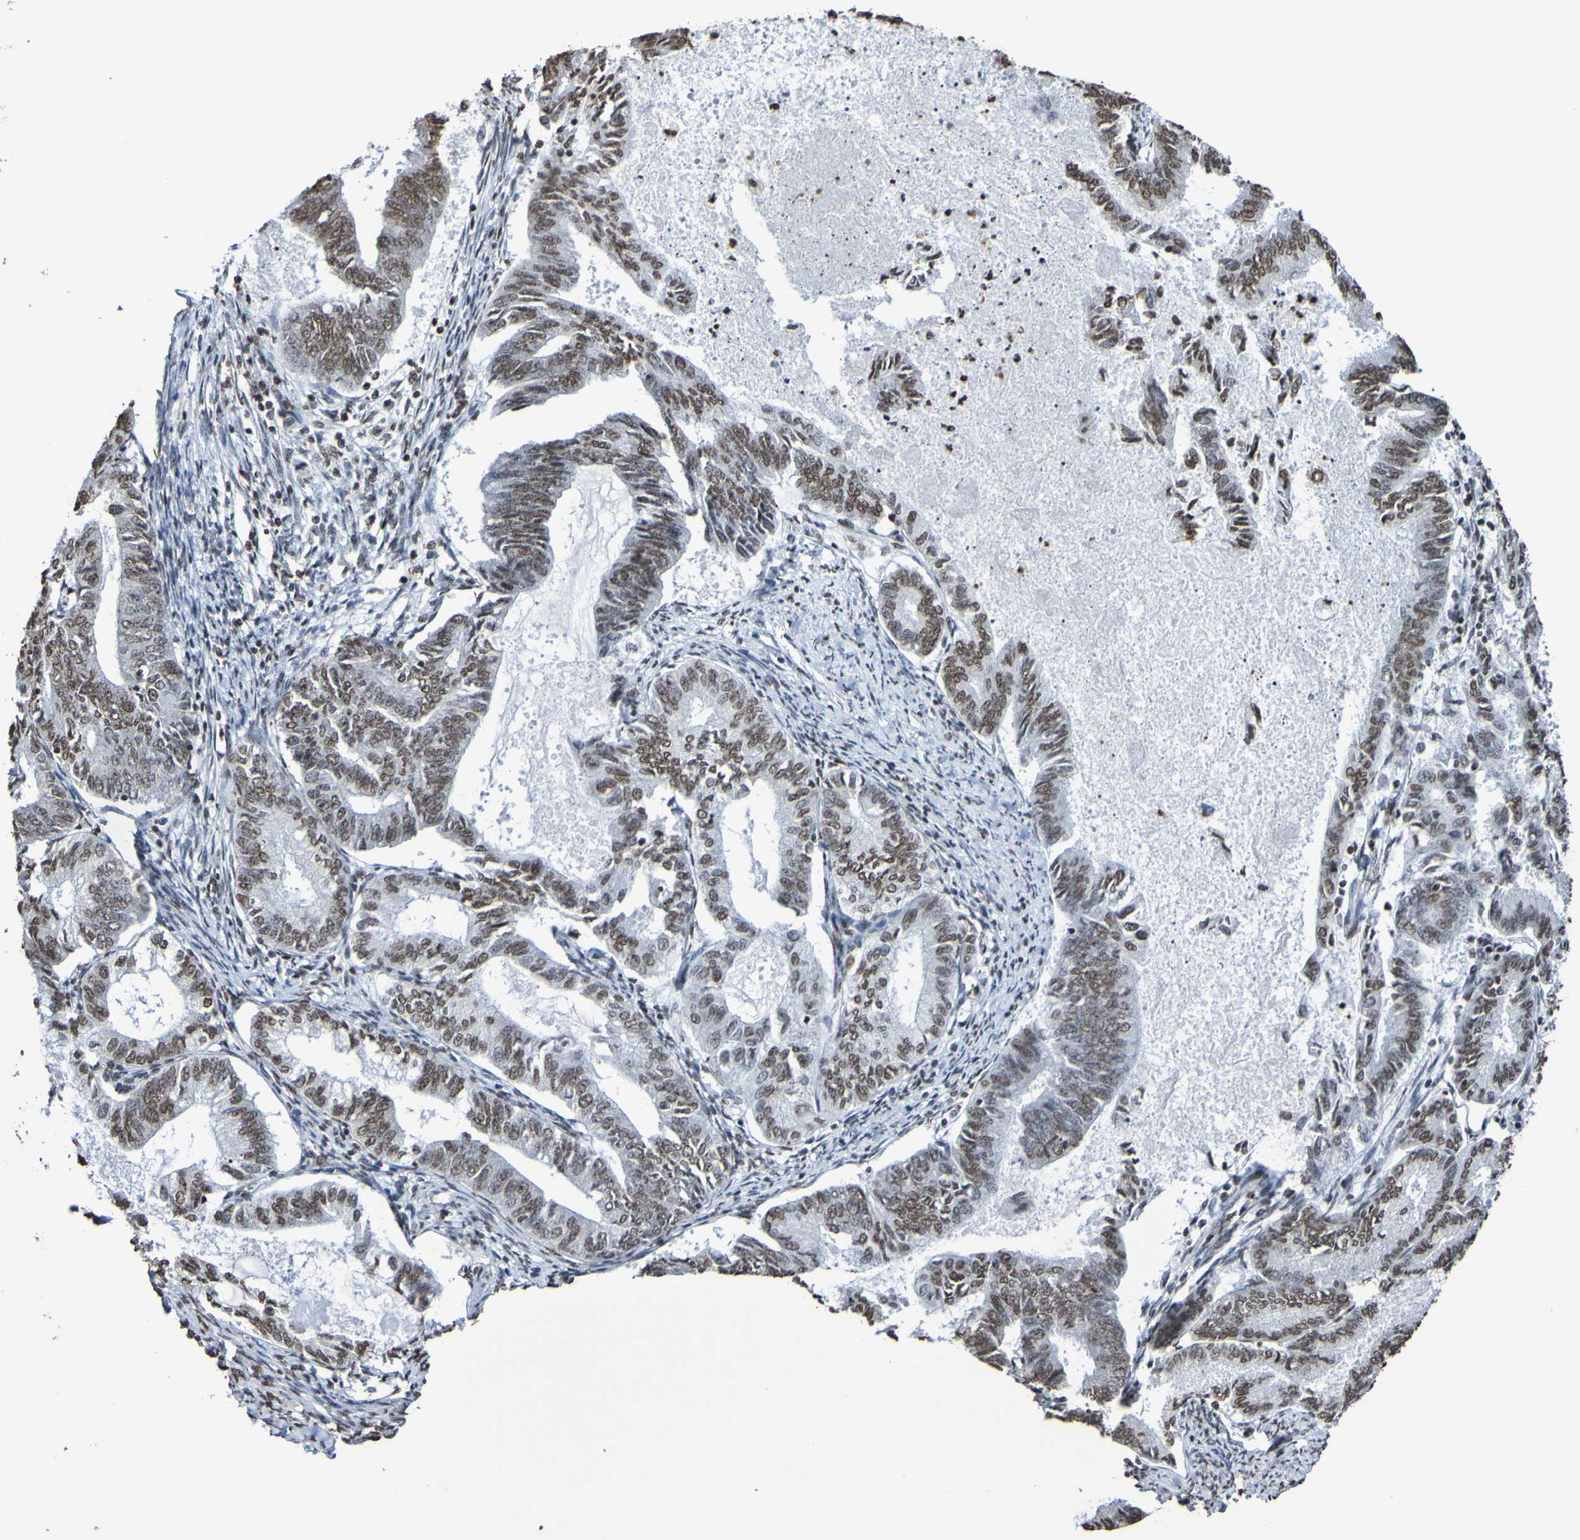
{"staining": {"intensity": "weak", "quantity": ">75%", "location": "nuclear"}, "tissue": "endometrial cancer", "cell_type": "Tumor cells", "image_type": "cancer", "snomed": [{"axis": "morphology", "description": "Adenocarcinoma, NOS"}, {"axis": "topography", "description": "Endometrium"}], "caption": "Adenocarcinoma (endometrial) tissue displays weak nuclear staining in about >75% of tumor cells", "gene": "GFI1", "patient": {"sex": "female", "age": 86}}